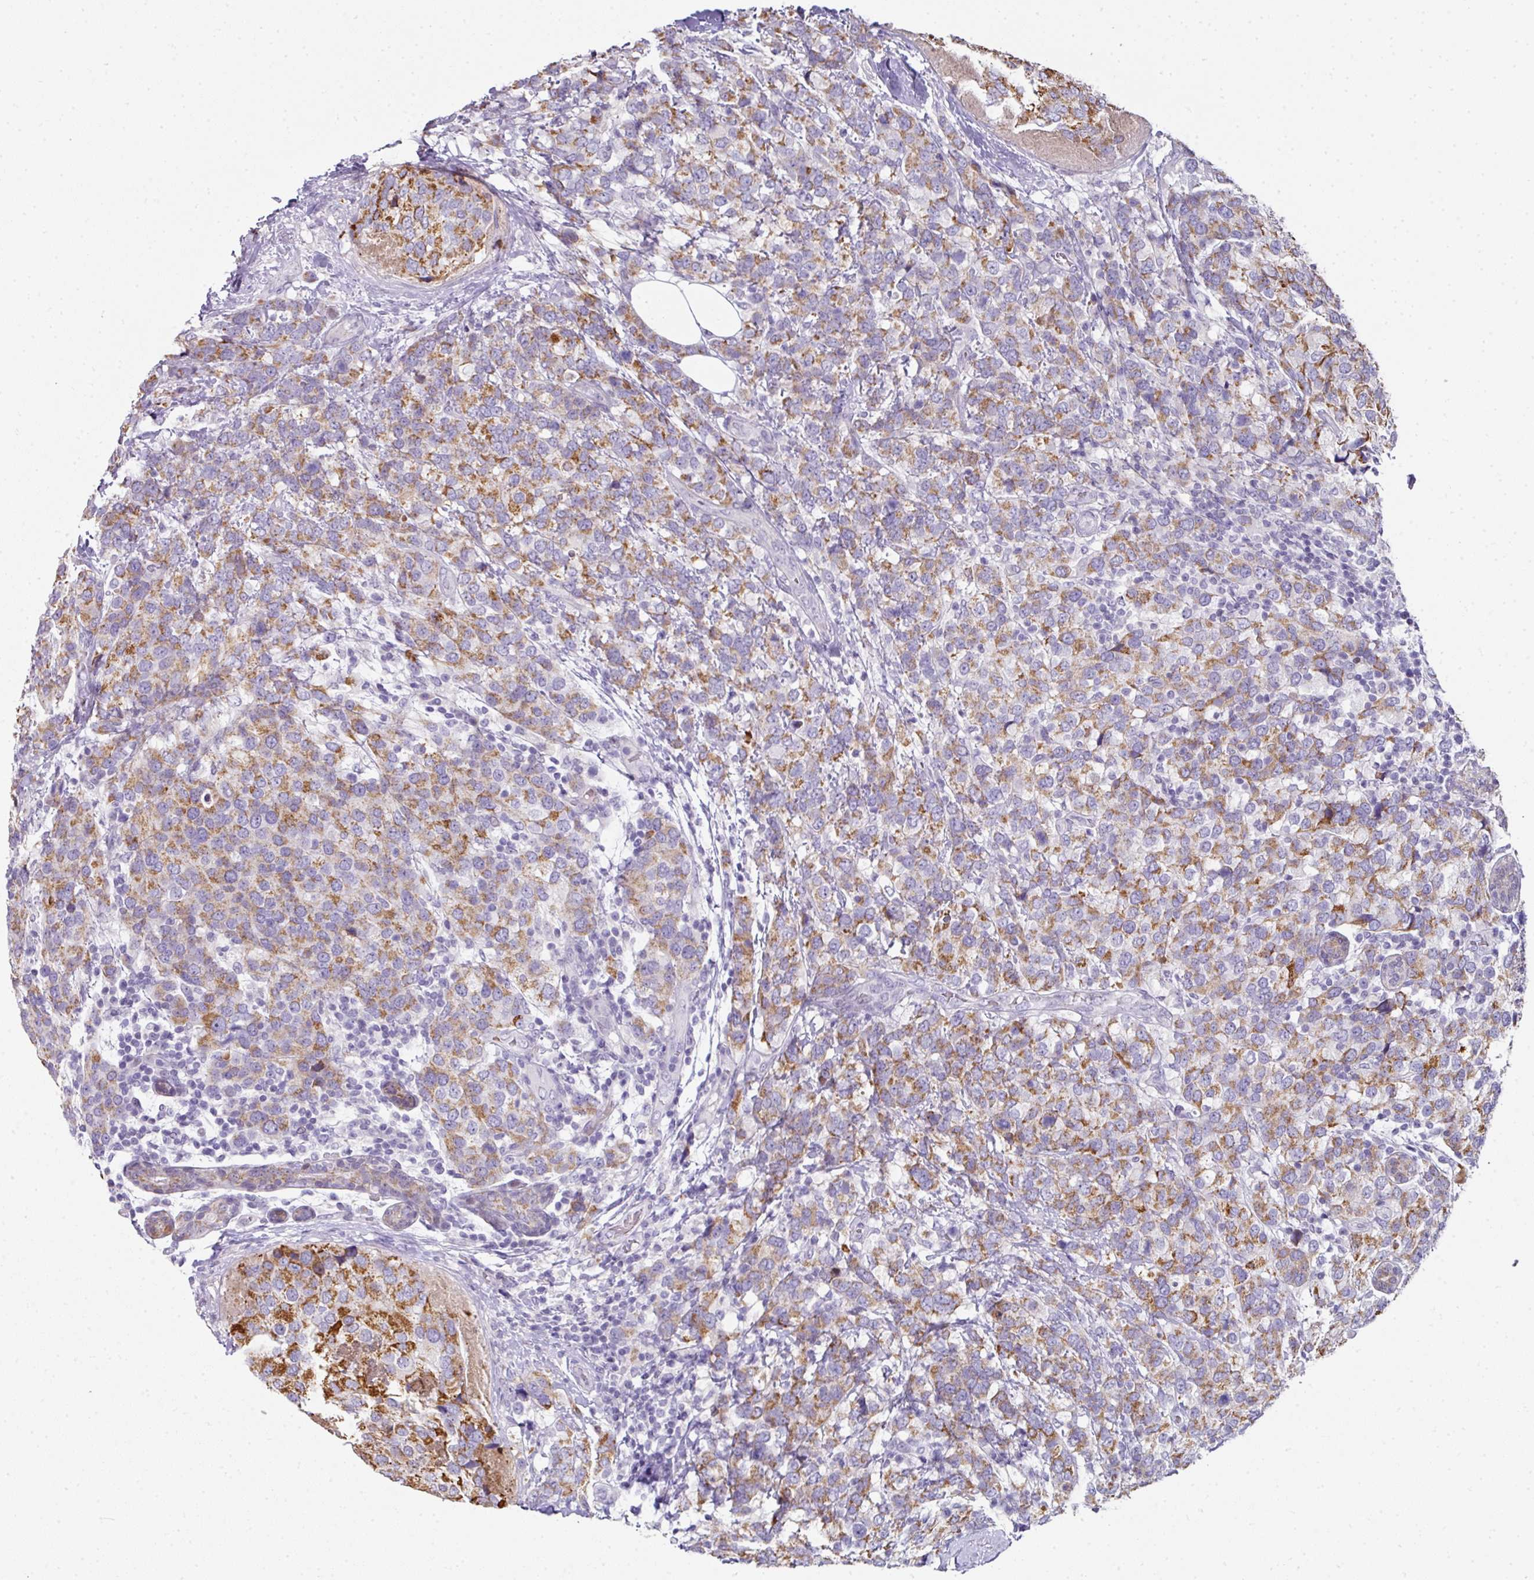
{"staining": {"intensity": "moderate", "quantity": ">75%", "location": "cytoplasmic/membranous"}, "tissue": "breast cancer", "cell_type": "Tumor cells", "image_type": "cancer", "snomed": [{"axis": "morphology", "description": "Lobular carcinoma"}, {"axis": "topography", "description": "Breast"}], "caption": "Lobular carcinoma (breast) stained with a protein marker shows moderate staining in tumor cells.", "gene": "ANKRD18A", "patient": {"sex": "female", "age": 59}}